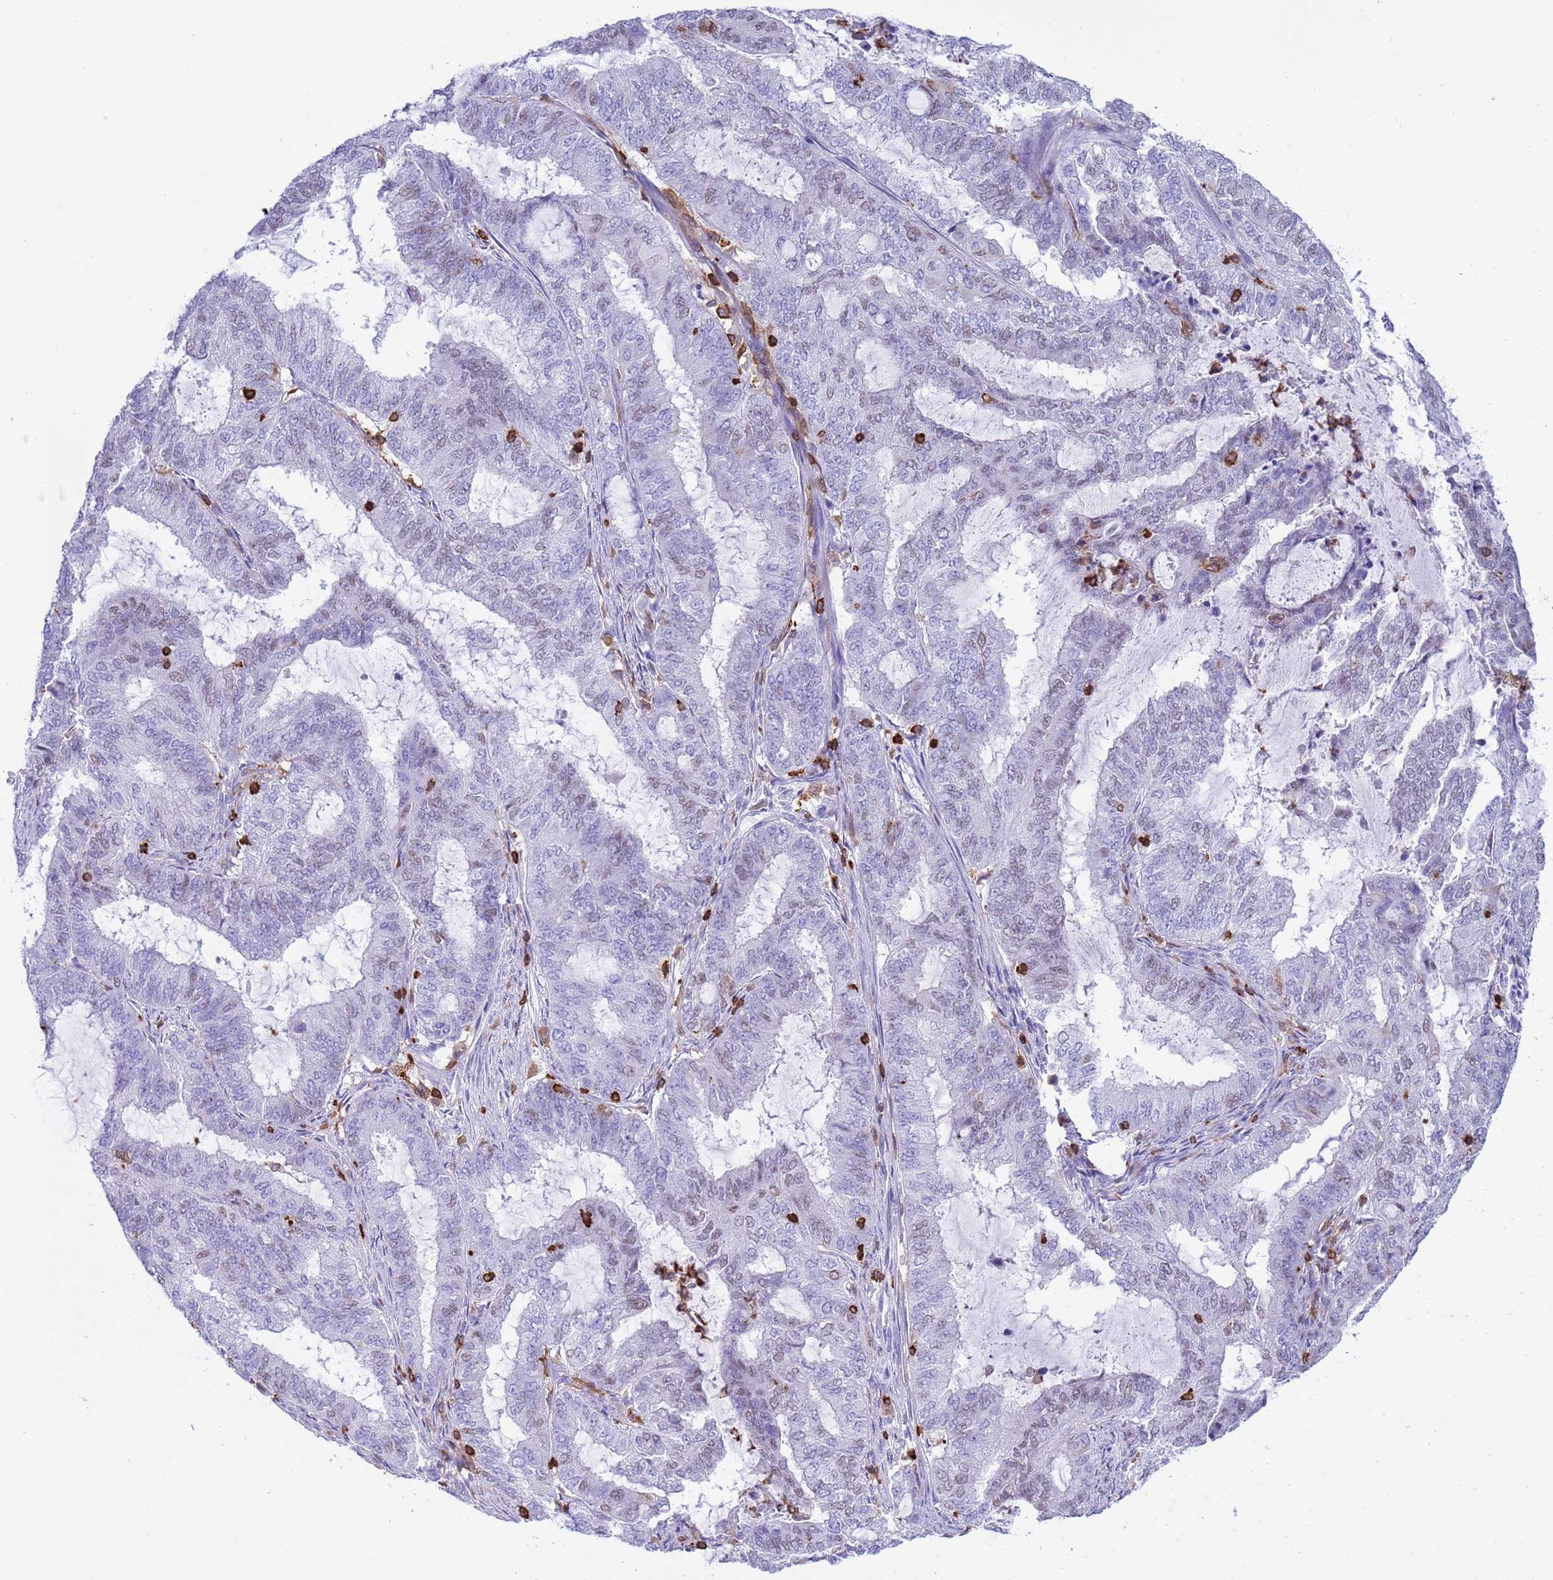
{"staining": {"intensity": "weak", "quantity": "<25%", "location": "nuclear"}, "tissue": "endometrial cancer", "cell_type": "Tumor cells", "image_type": "cancer", "snomed": [{"axis": "morphology", "description": "Adenocarcinoma, NOS"}, {"axis": "topography", "description": "Endometrium"}], "caption": "The histopathology image displays no staining of tumor cells in endometrial cancer (adenocarcinoma).", "gene": "IRF5", "patient": {"sex": "female", "age": 51}}